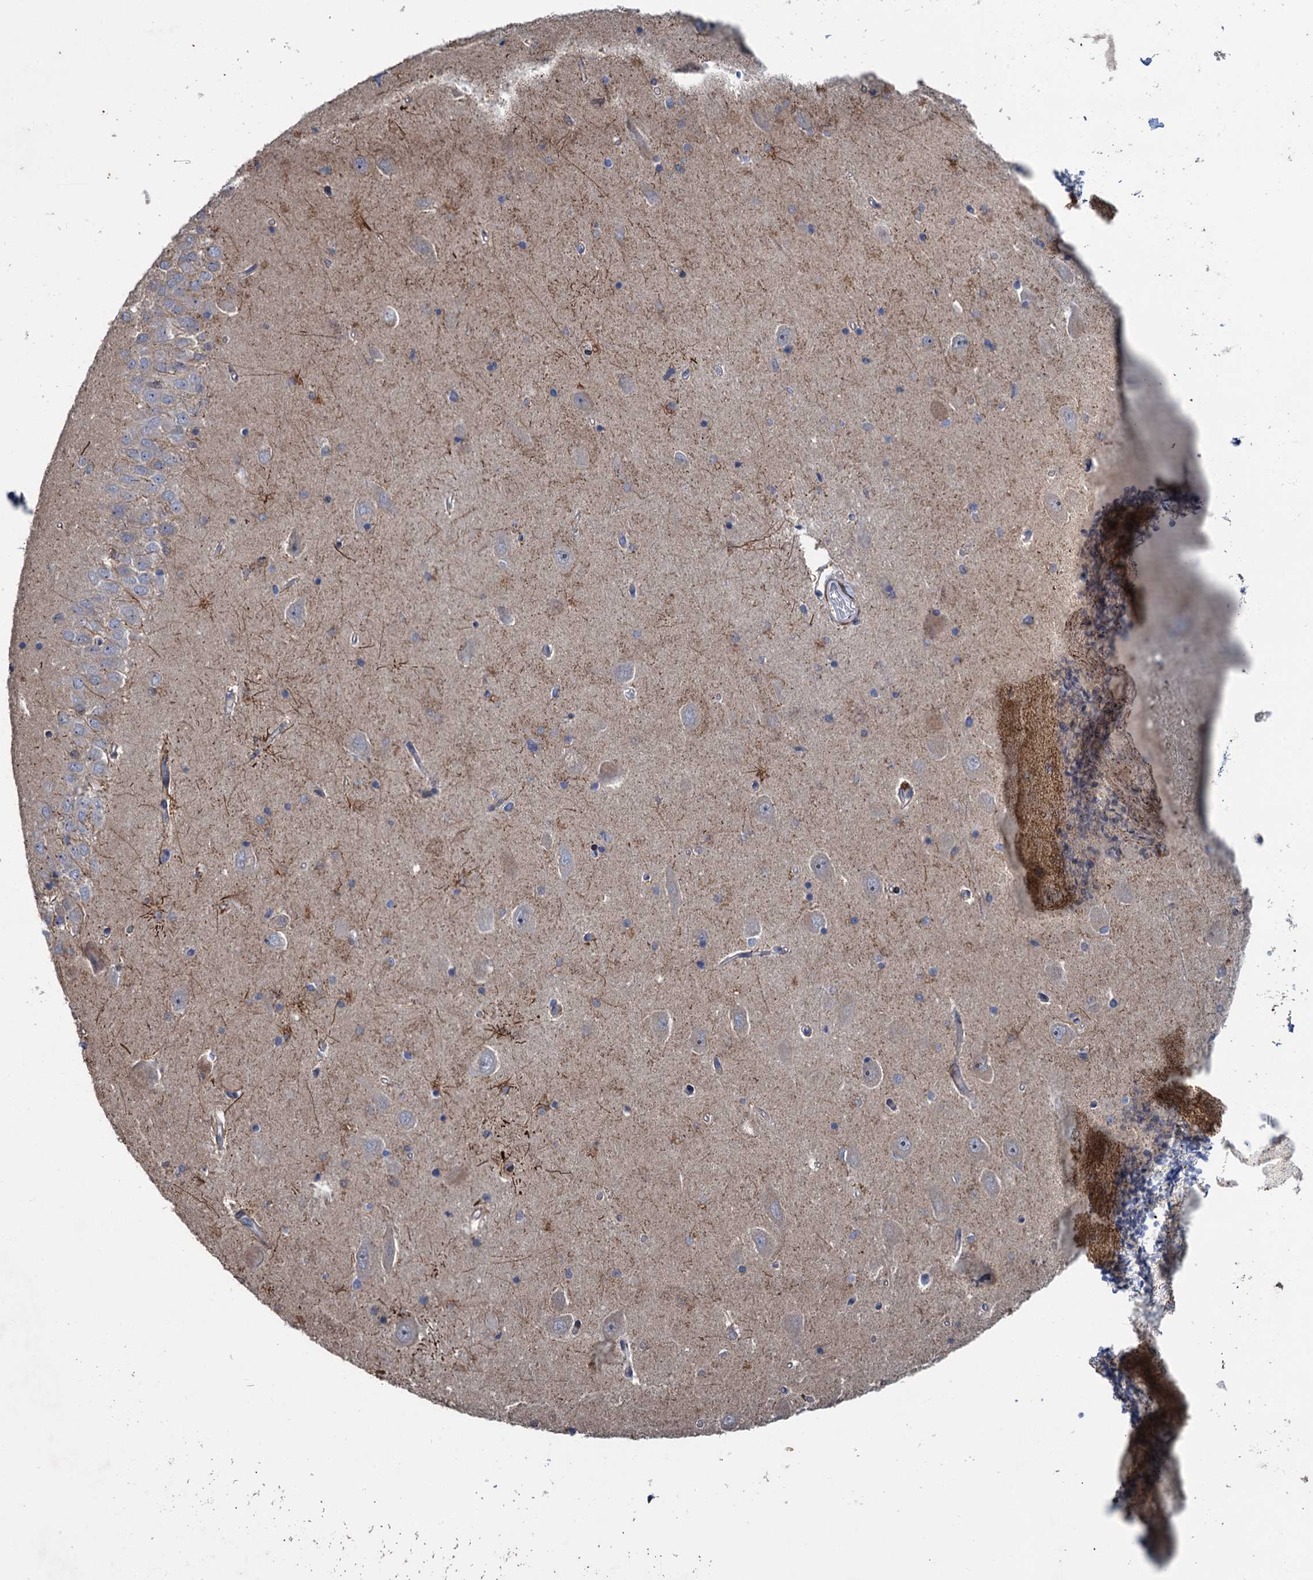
{"staining": {"intensity": "moderate", "quantity": "<25%", "location": "cytoplasmic/membranous"}, "tissue": "hippocampus", "cell_type": "Glial cells", "image_type": "normal", "snomed": [{"axis": "morphology", "description": "Normal tissue, NOS"}, {"axis": "topography", "description": "Hippocampus"}], "caption": "Glial cells display low levels of moderate cytoplasmic/membranous positivity in approximately <25% of cells in normal hippocampus.", "gene": "ESYT3", "patient": {"sex": "male", "age": 45}}